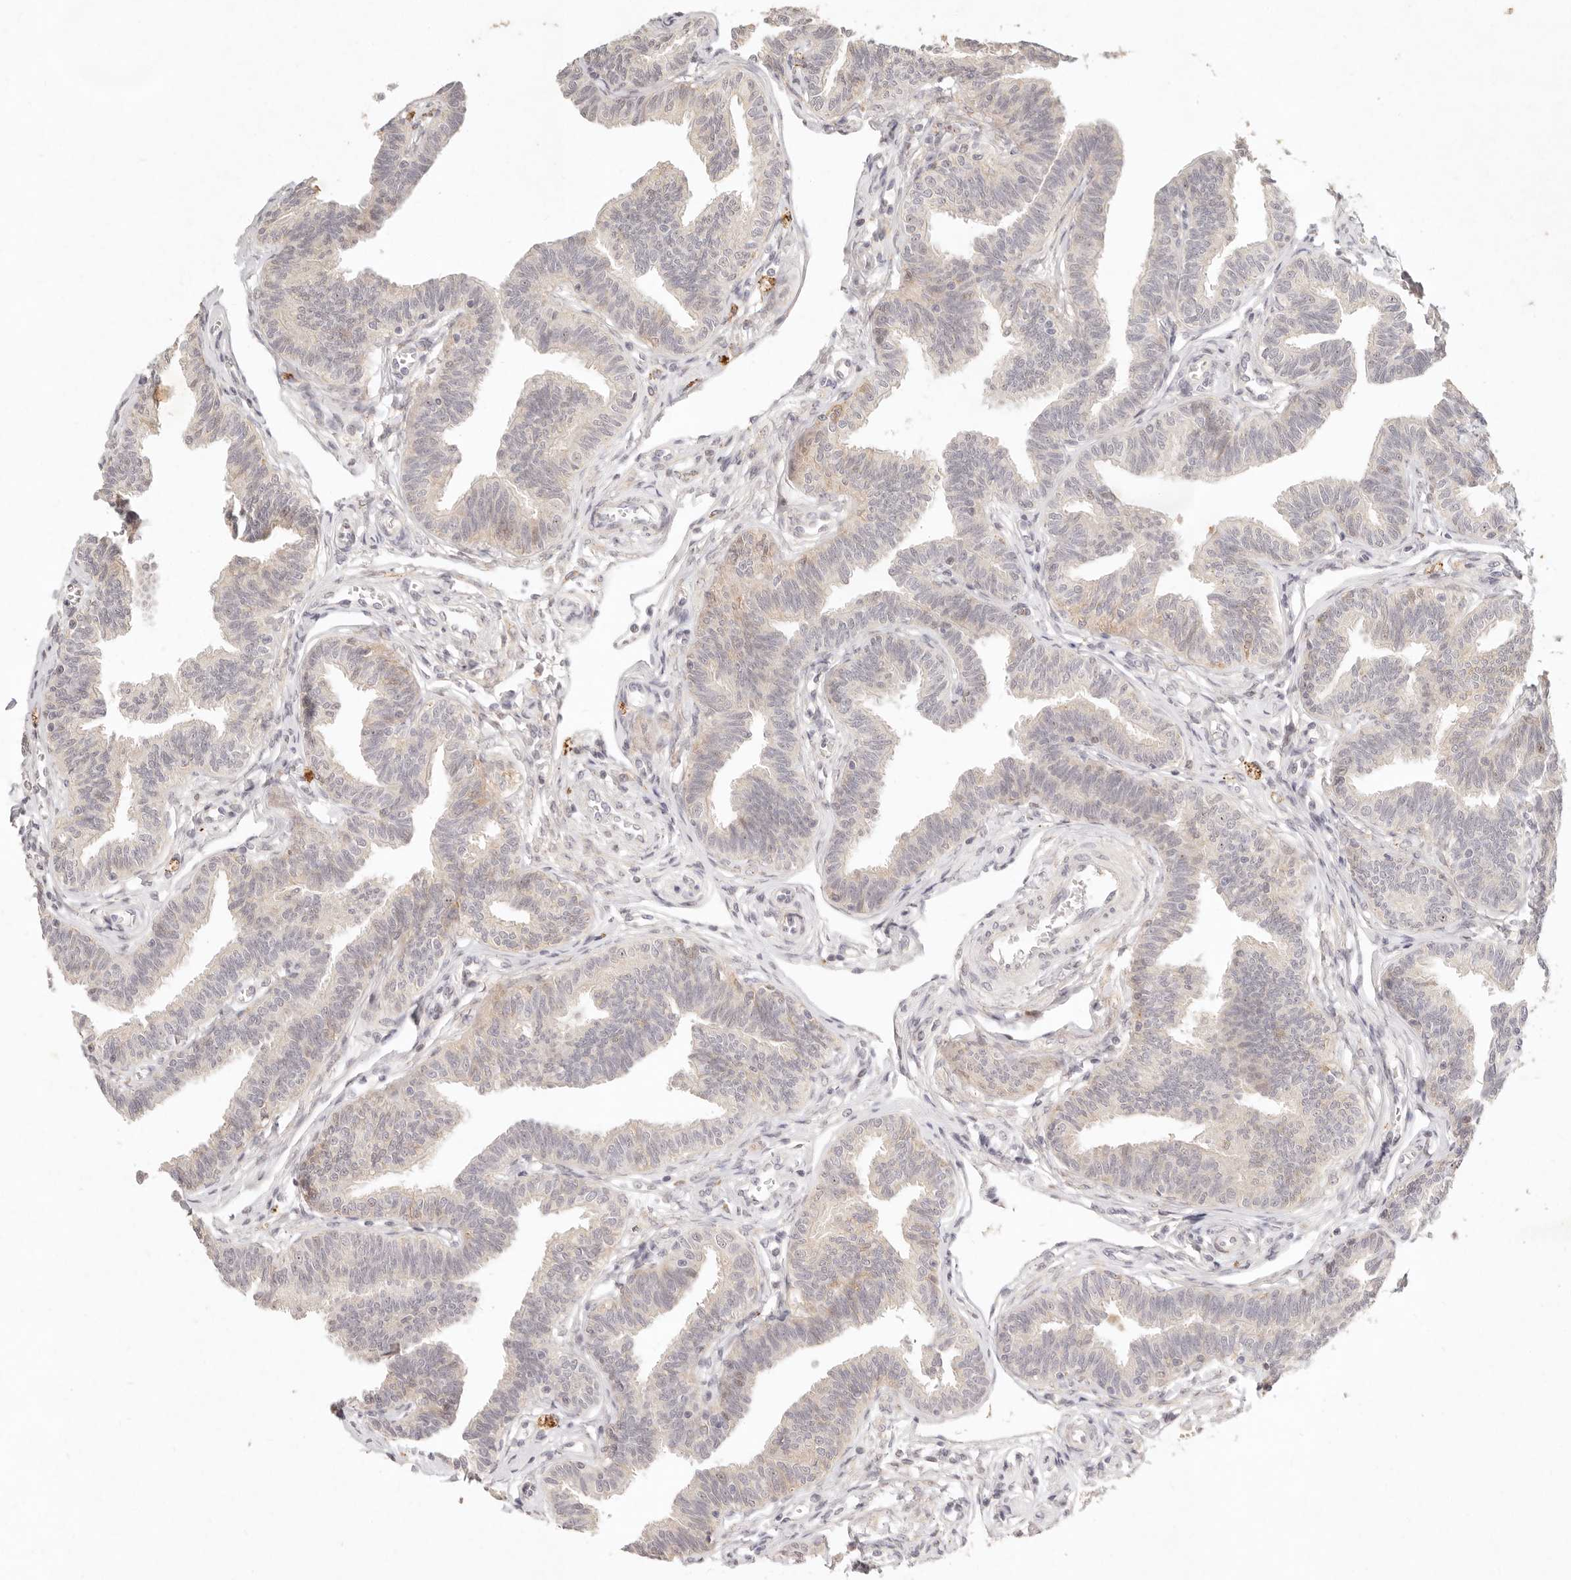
{"staining": {"intensity": "weak", "quantity": "25%-75%", "location": "cytoplasmic/membranous"}, "tissue": "fallopian tube", "cell_type": "Glandular cells", "image_type": "normal", "snomed": [{"axis": "morphology", "description": "Normal tissue, NOS"}, {"axis": "topography", "description": "Fallopian tube"}, {"axis": "topography", "description": "Ovary"}], "caption": "Immunohistochemistry (IHC) photomicrograph of benign human fallopian tube stained for a protein (brown), which exhibits low levels of weak cytoplasmic/membranous positivity in approximately 25%-75% of glandular cells.", "gene": "C1orf127", "patient": {"sex": "female", "age": 23}}